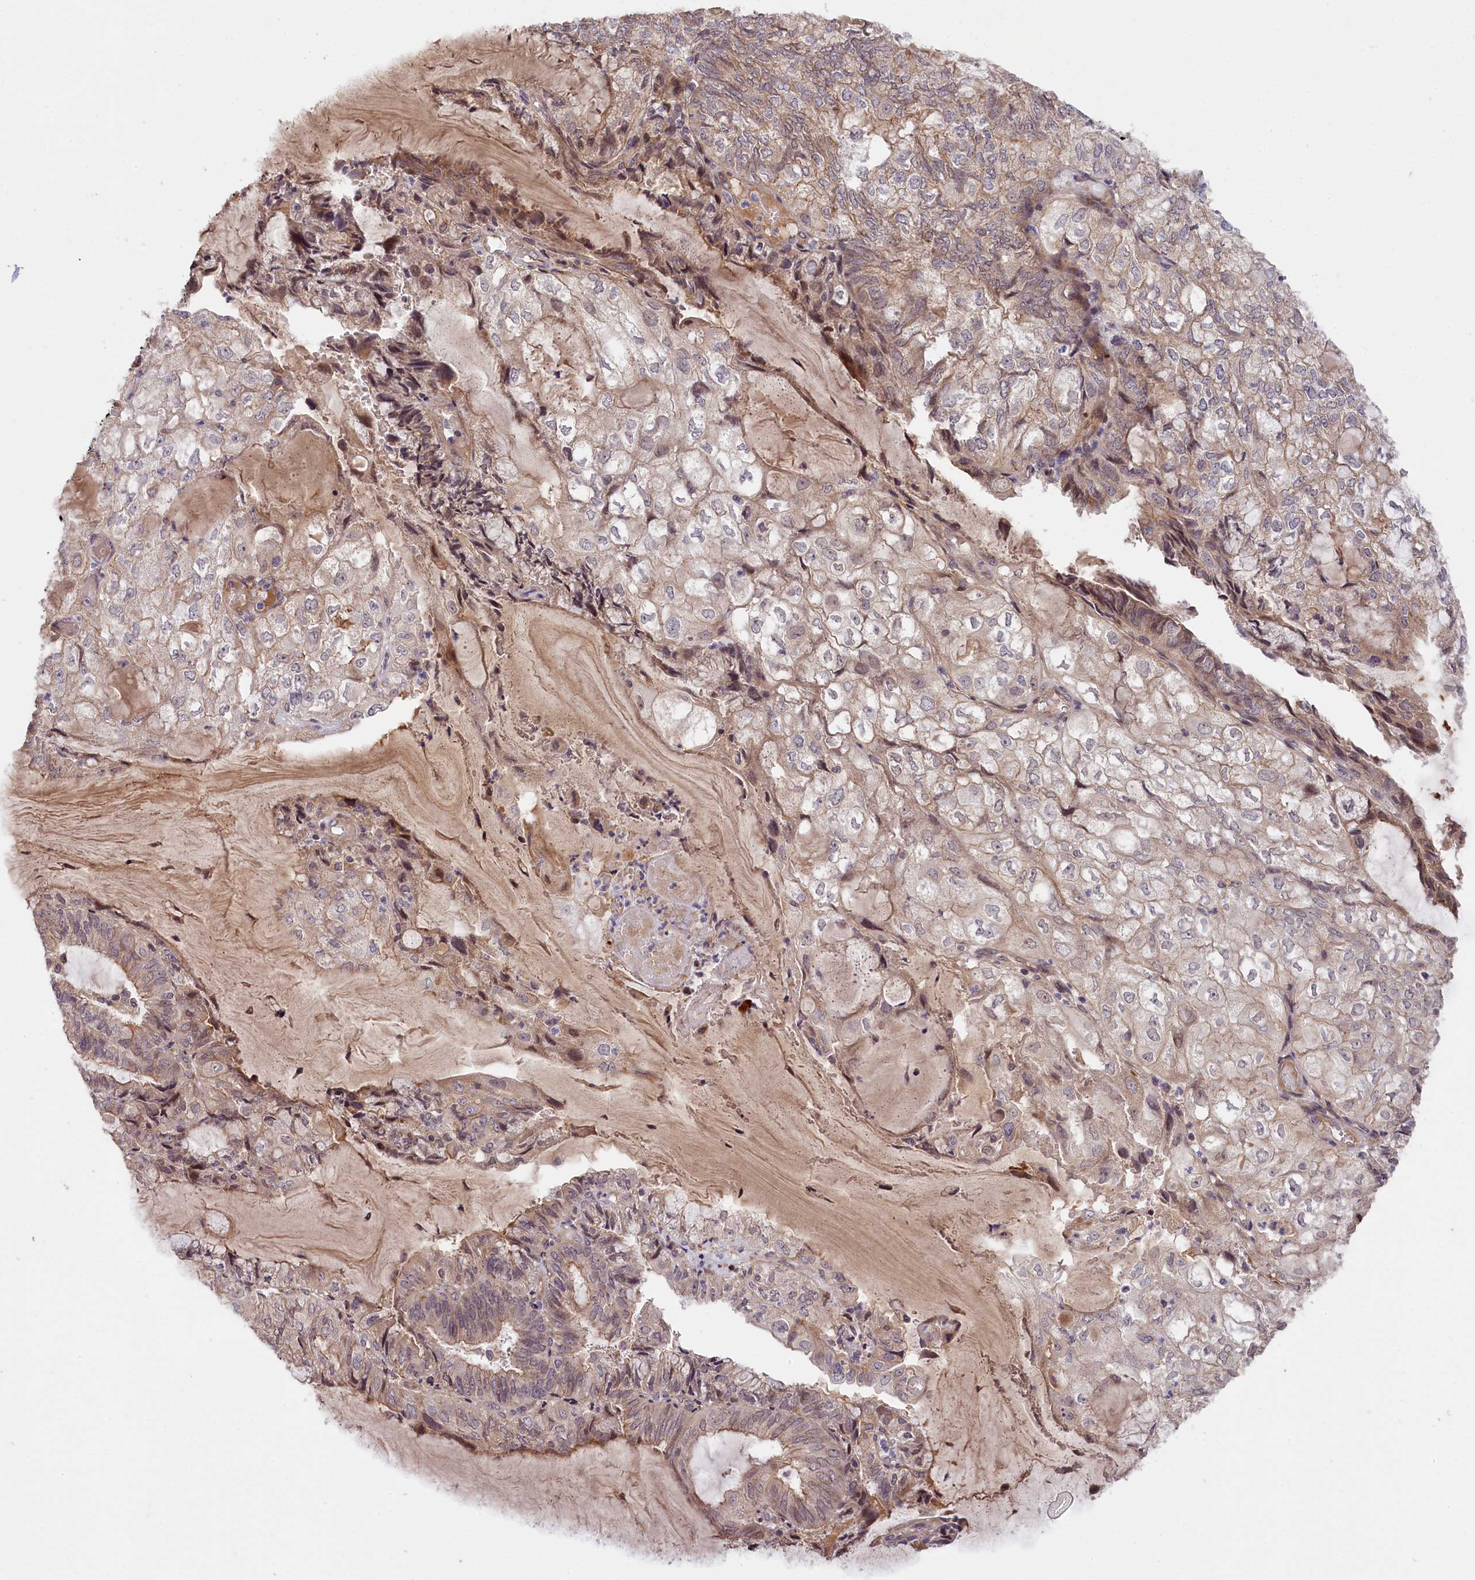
{"staining": {"intensity": "weak", "quantity": "<25%", "location": "cytoplasmic/membranous"}, "tissue": "endometrial cancer", "cell_type": "Tumor cells", "image_type": "cancer", "snomed": [{"axis": "morphology", "description": "Adenocarcinoma, NOS"}, {"axis": "topography", "description": "Endometrium"}], "caption": "Immunohistochemical staining of human endometrial adenocarcinoma reveals no significant expression in tumor cells.", "gene": "ZNF480", "patient": {"sex": "female", "age": 81}}